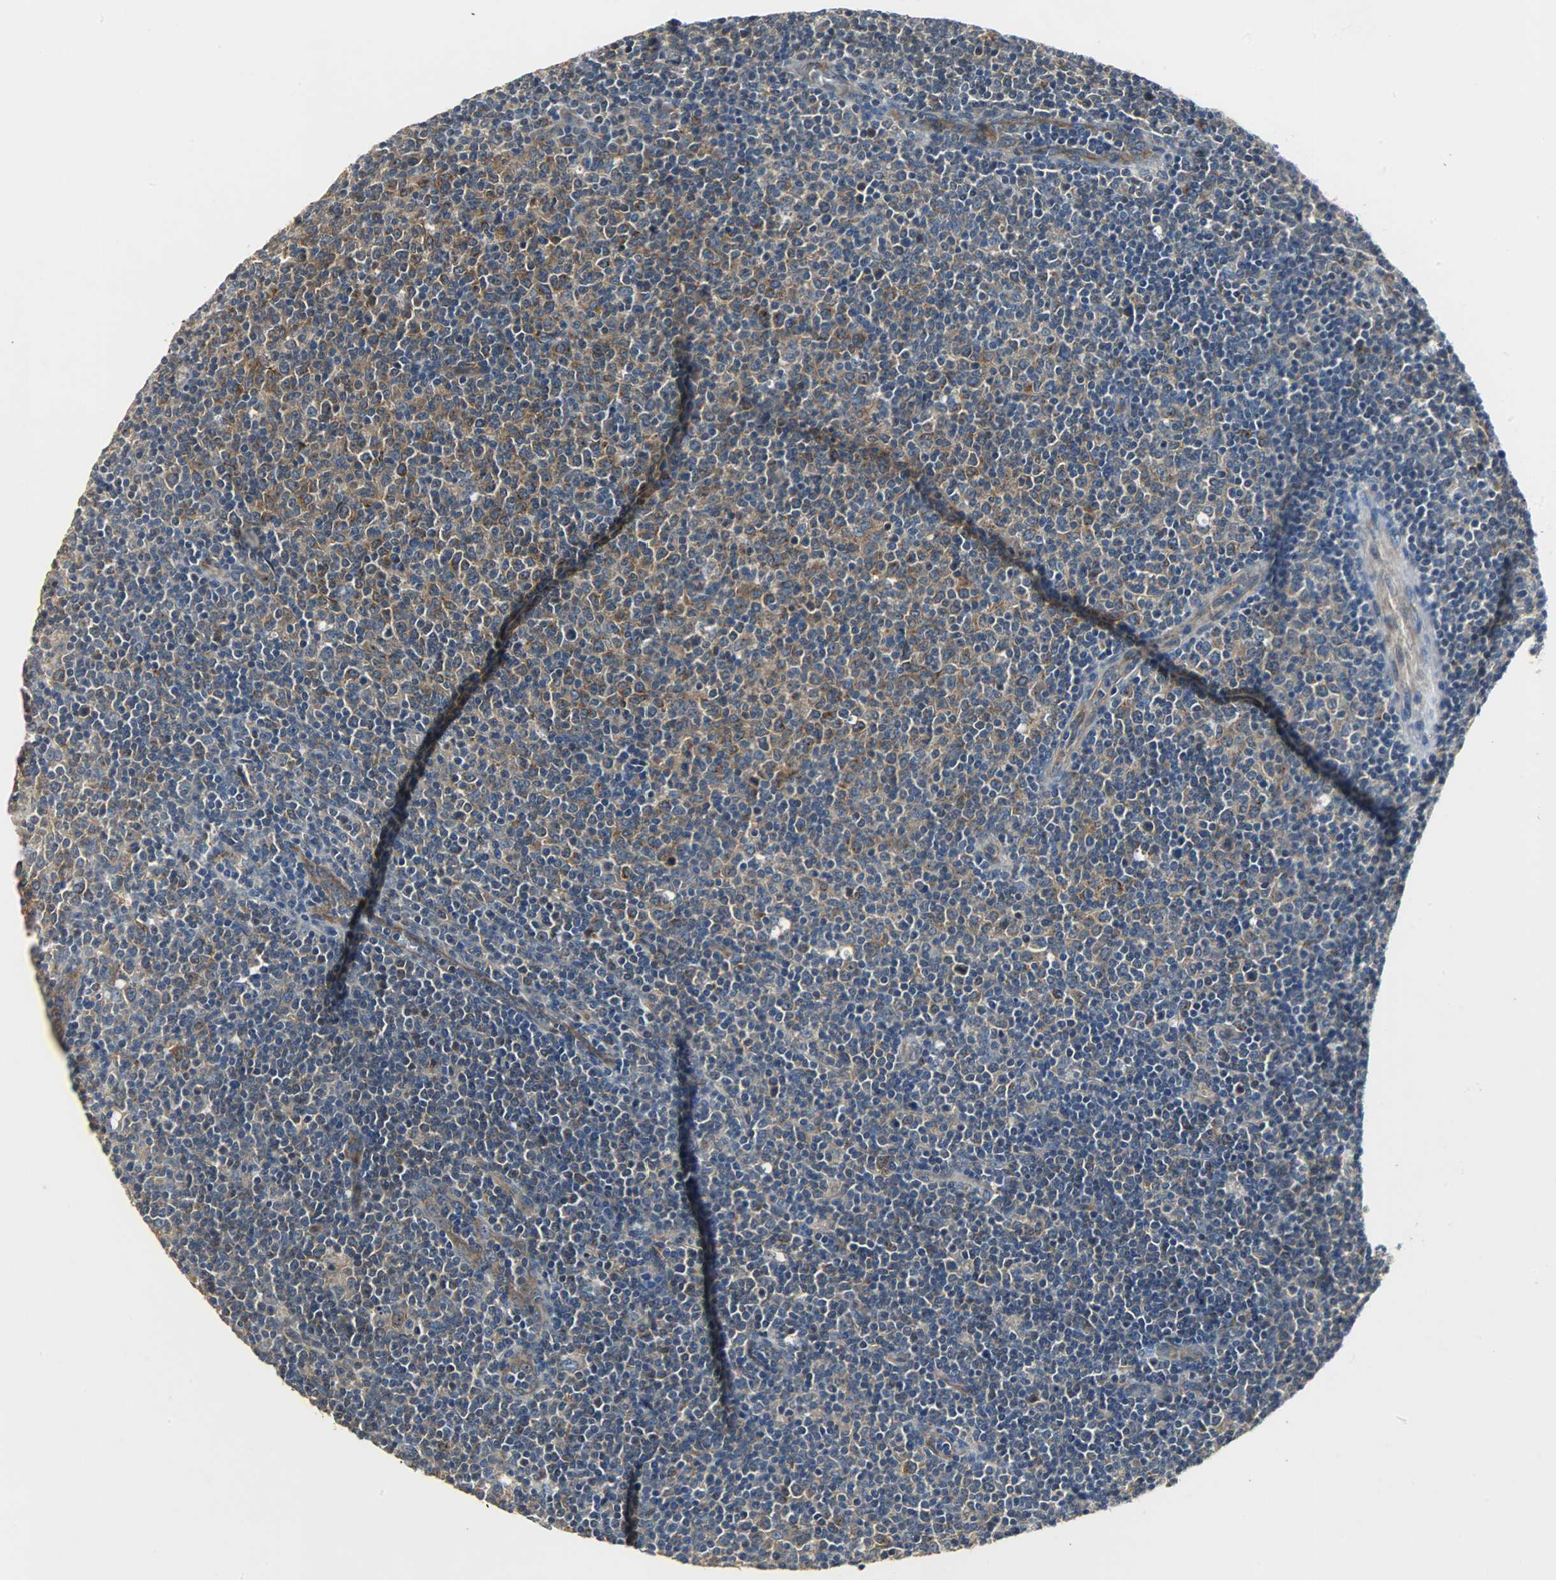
{"staining": {"intensity": "moderate", "quantity": ">75%", "location": "cytoplasmic/membranous"}, "tissue": "lymphoma", "cell_type": "Tumor cells", "image_type": "cancer", "snomed": [{"axis": "morphology", "description": "Malignant lymphoma, non-Hodgkin's type, Low grade"}, {"axis": "topography", "description": "Lymph node"}], "caption": "High-magnification brightfield microscopy of lymphoma stained with DAB (3,3'-diaminobenzidine) (brown) and counterstained with hematoxylin (blue). tumor cells exhibit moderate cytoplasmic/membranous staining is present in about>75% of cells.", "gene": "KIAA1217", "patient": {"sex": "male", "age": 70}}